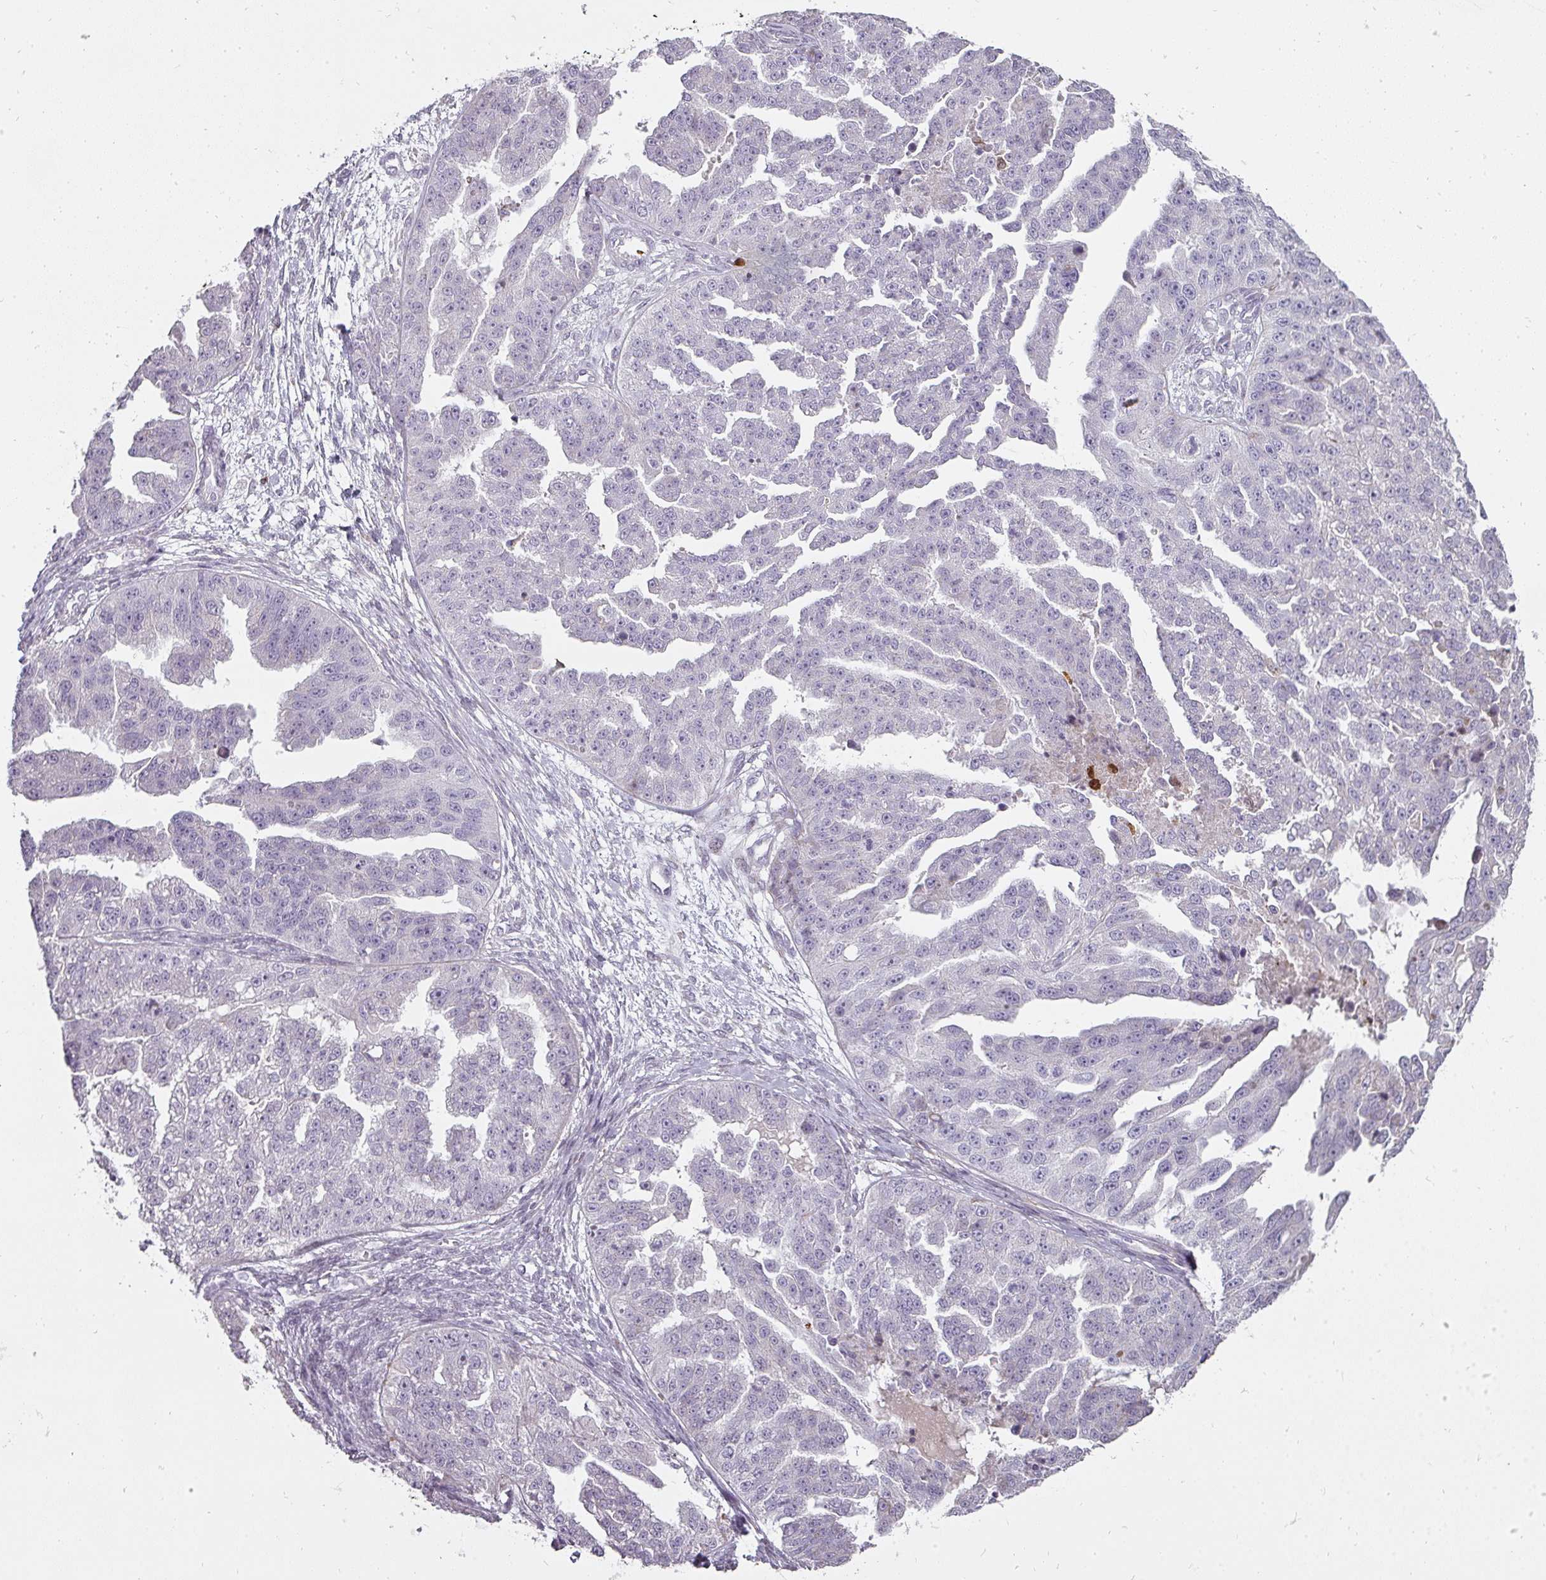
{"staining": {"intensity": "negative", "quantity": "none", "location": "none"}, "tissue": "ovarian cancer", "cell_type": "Tumor cells", "image_type": "cancer", "snomed": [{"axis": "morphology", "description": "Cystadenocarcinoma, serous, NOS"}, {"axis": "topography", "description": "Ovary"}], "caption": "The immunohistochemistry (IHC) histopathology image has no significant staining in tumor cells of ovarian cancer tissue.", "gene": "BIK", "patient": {"sex": "female", "age": 58}}